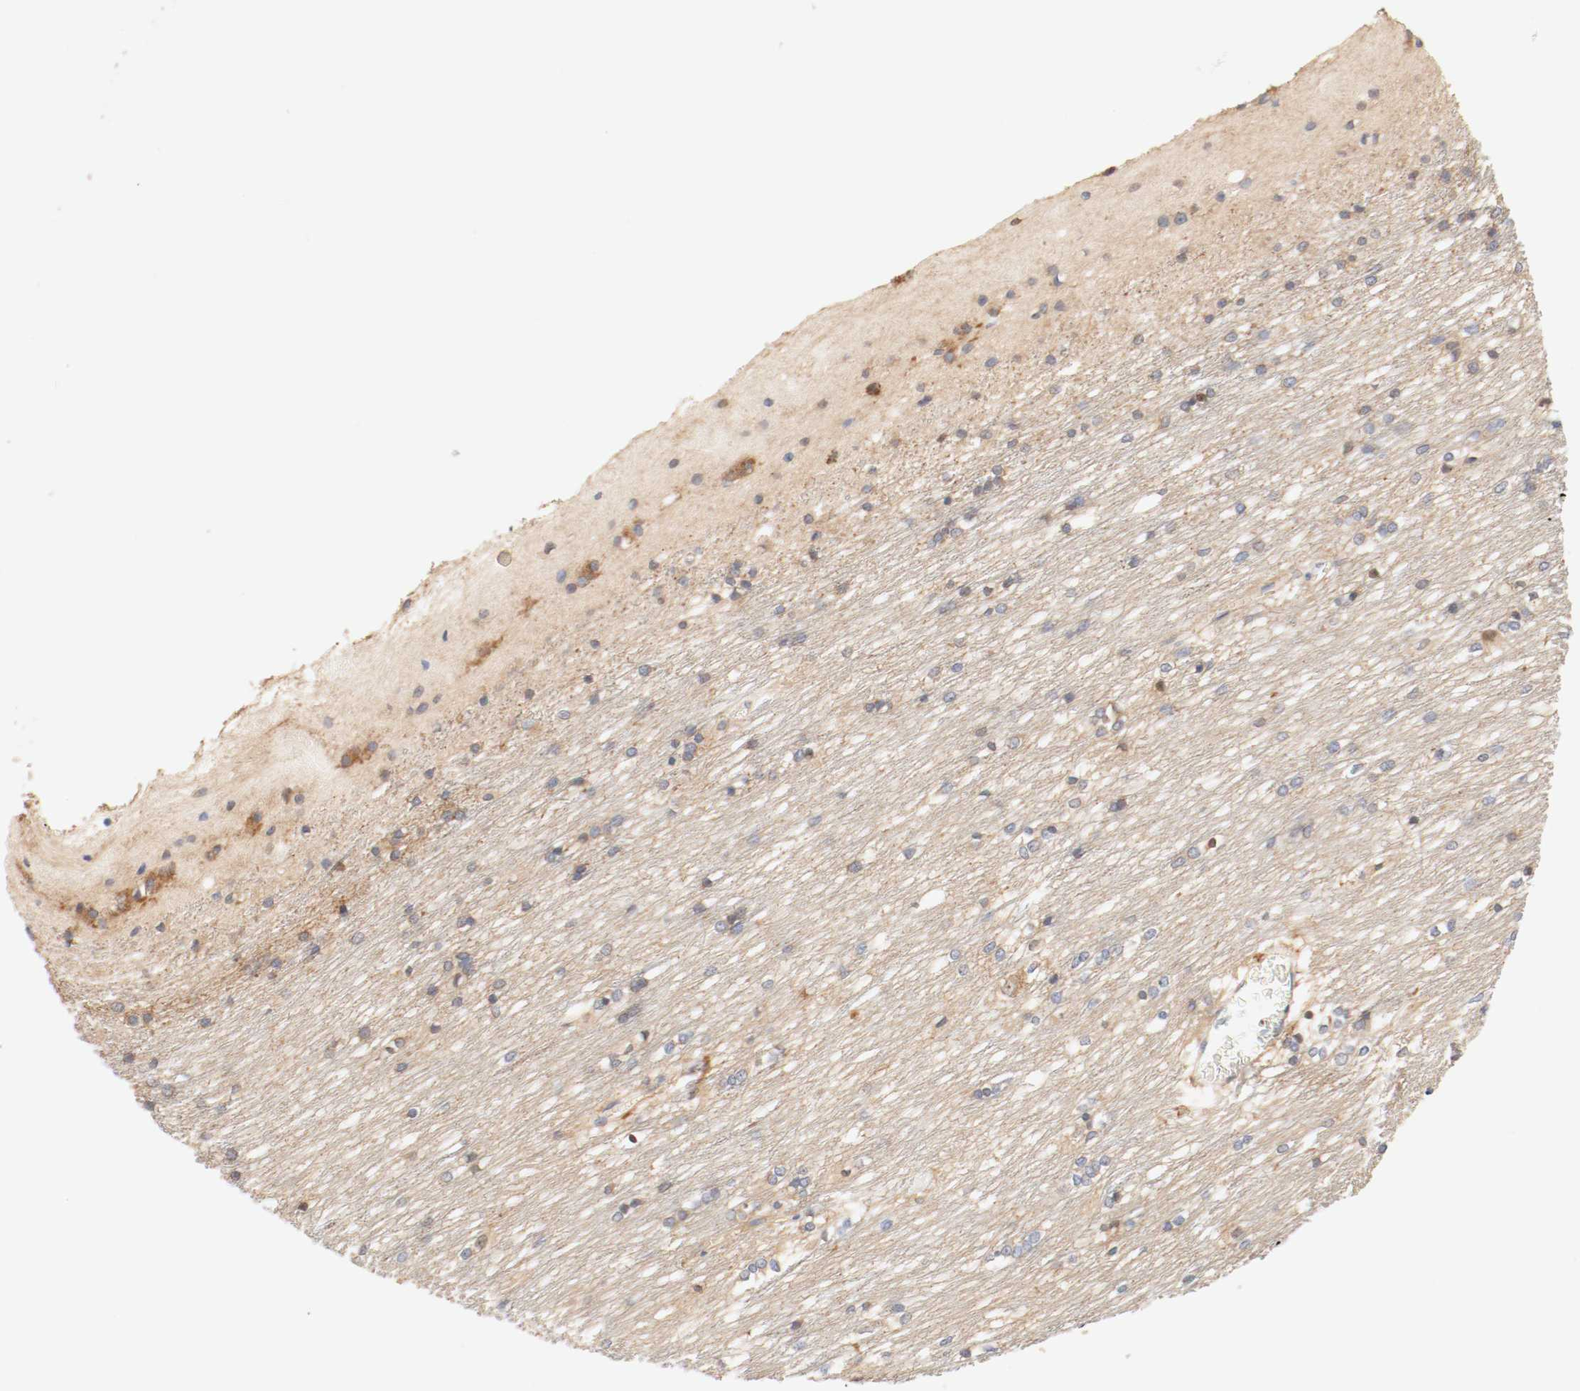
{"staining": {"intensity": "moderate", "quantity": "25%-75%", "location": "cytoplasmic/membranous"}, "tissue": "caudate", "cell_type": "Glial cells", "image_type": "normal", "snomed": [{"axis": "morphology", "description": "Normal tissue, NOS"}, {"axis": "topography", "description": "Lateral ventricle wall"}], "caption": "This is a photomicrograph of IHC staining of unremarkable caudate, which shows moderate positivity in the cytoplasmic/membranous of glial cells.", "gene": "GIT1", "patient": {"sex": "female", "age": 19}}